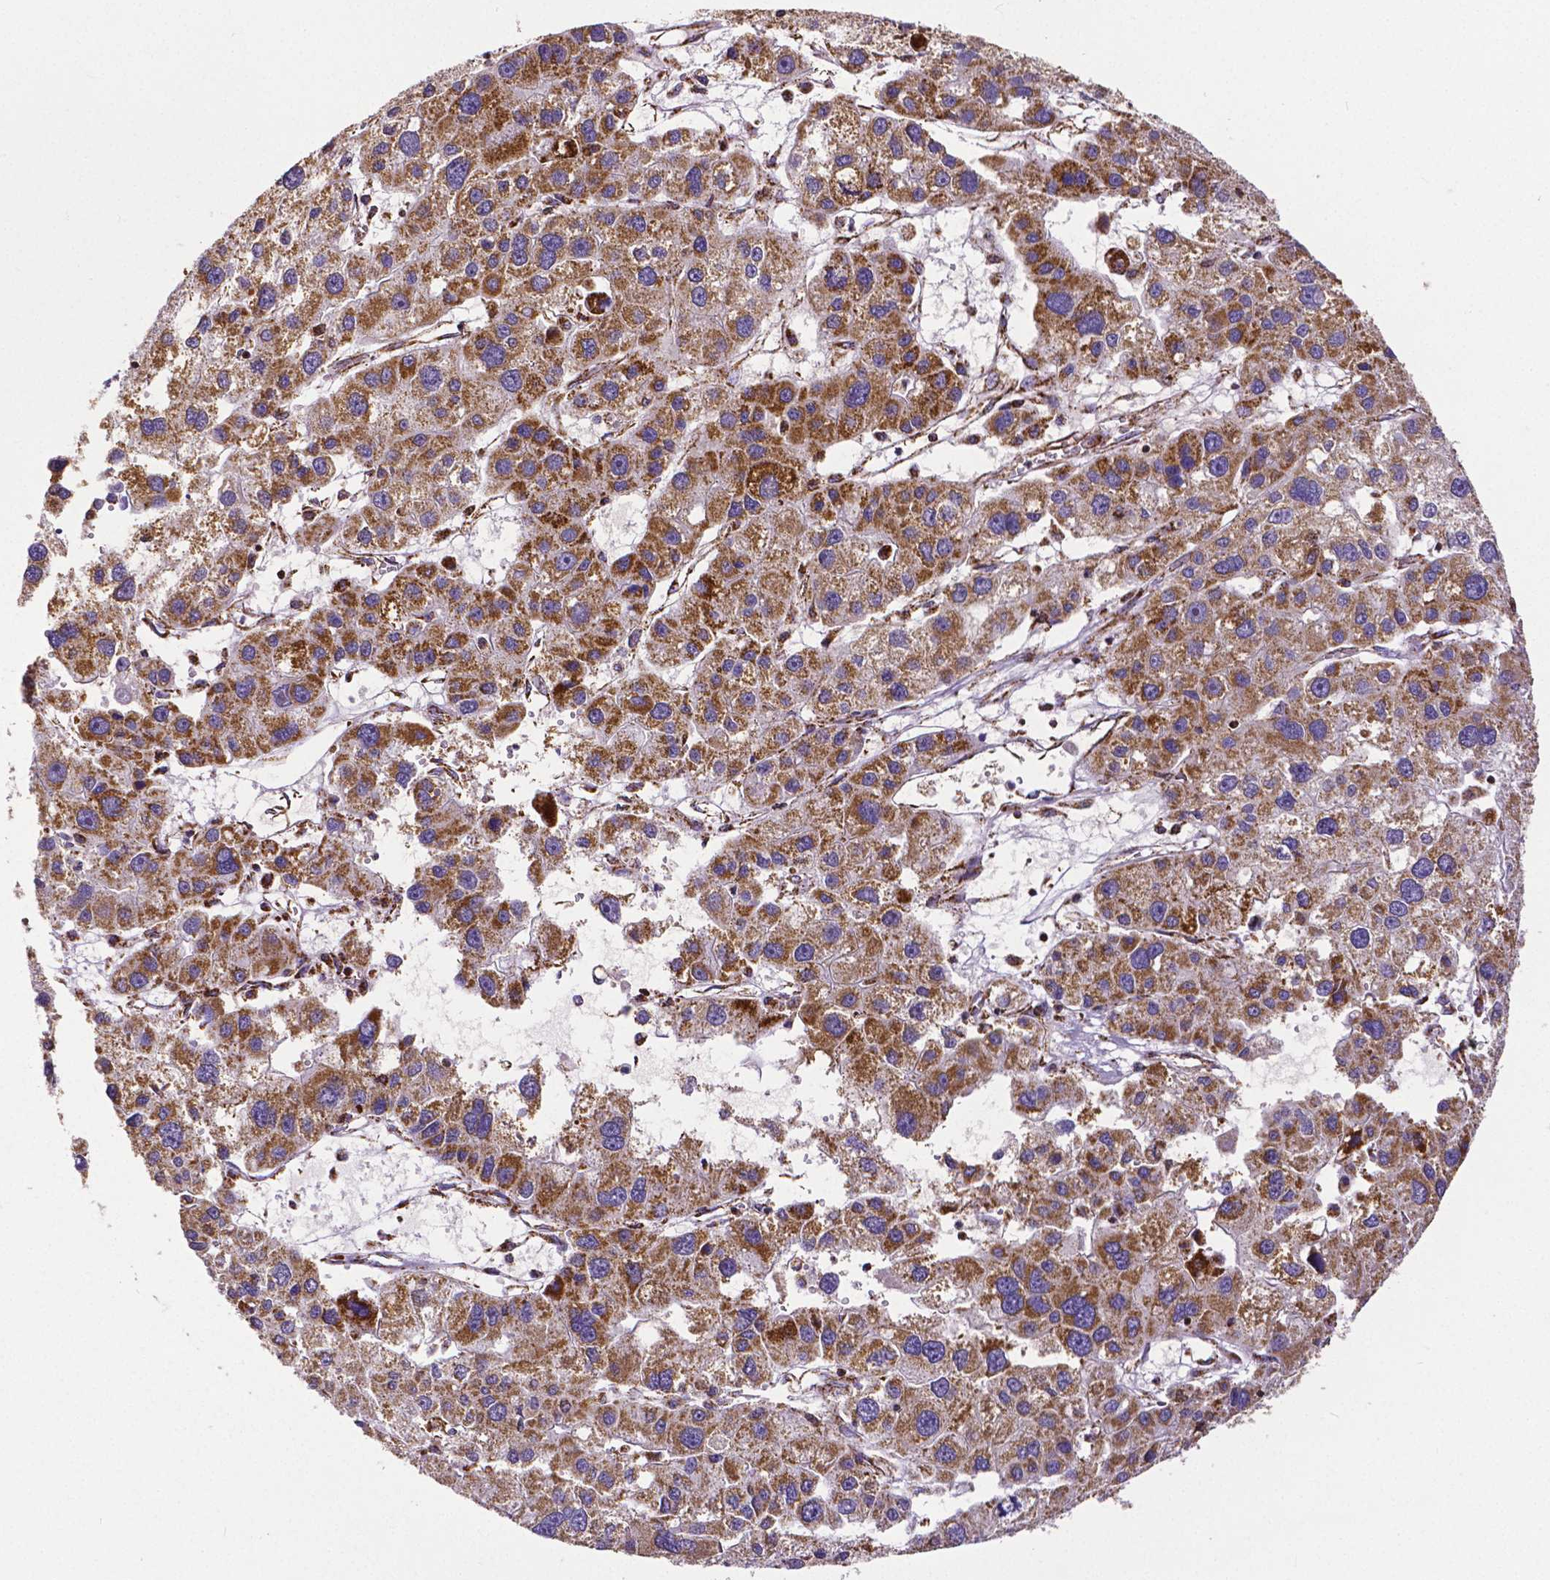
{"staining": {"intensity": "moderate", "quantity": ">75%", "location": "cytoplasmic/membranous"}, "tissue": "liver cancer", "cell_type": "Tumor cells", "image_type": "cancer", "snomed": [{"axis": "morphology", "description": "Carcinoma, Hepatocellular, NOS"}, {"axis": "topography", "description": "Liver"}], "caption": "An image of liver cancer stained for a protein reveals moderate cytoplasmic/membranous brown staining in tumor cells. Using DAB (3,3'-diaminobenzidine) (brown) and hematoxylin (blue) stains, captured at high magnification using brightfield microscopy.", "gene": "MACC1", "patient": {"sex": "male", "age": 73}}